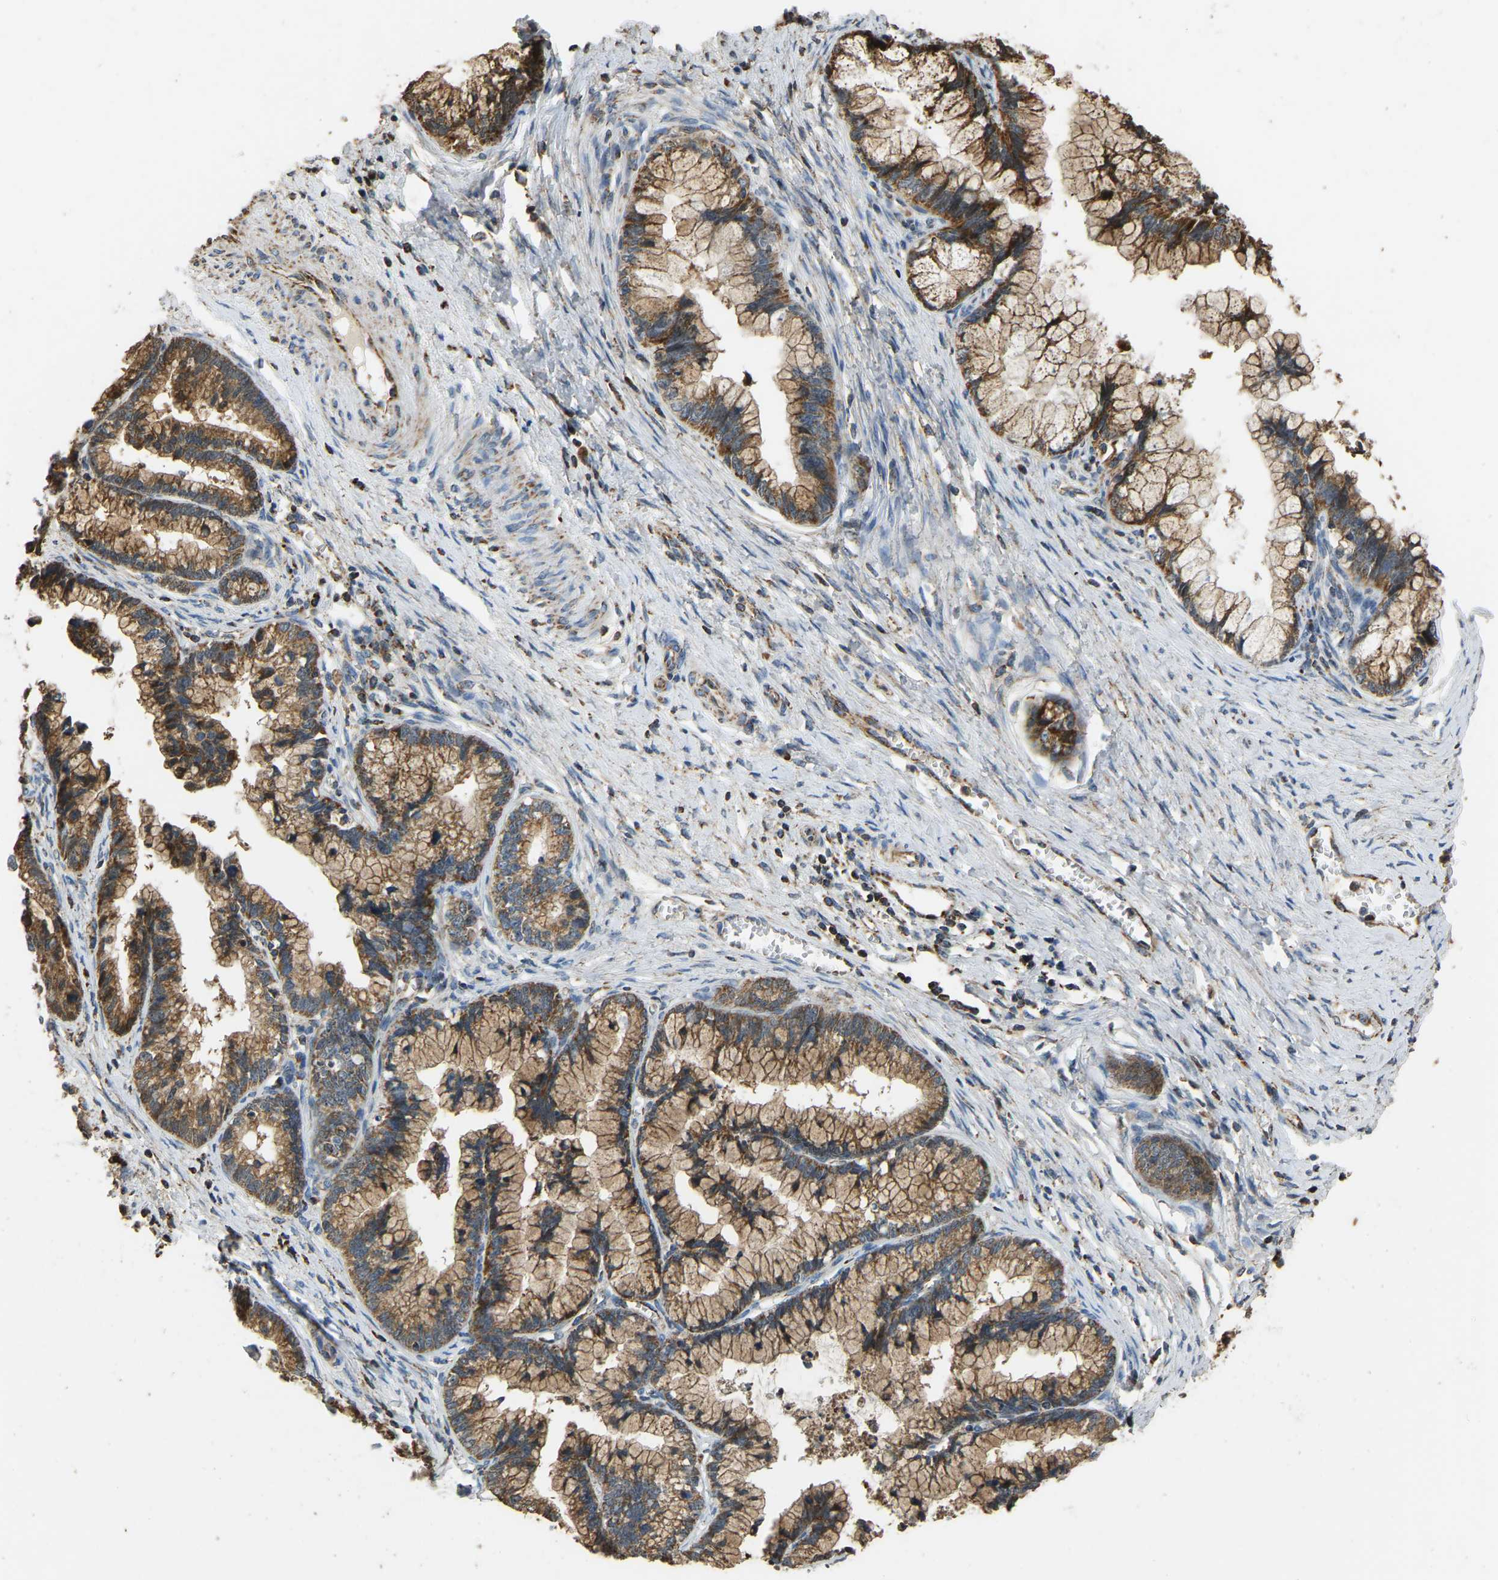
{"staining": {"intensity": "strong", "quantity": ">75%", "location": "cytoplasmic/membranous"}, "tissue": "cervical cancer", "cell_type": "Tumor cells", "image_type": "cancer", "snomed": [{"axis": "morphology", "description": "Adenocarcinoma, NOS"}, {"axis": "topography", "description": "Cervix"}], "caption": "Immunohistochemical staining of human adenocarcinoma (cervical) demonstrates high levels of strong cytoplasmic/membranous protein expression in approximately >75% of tumor cells. Using DAB (3,3'-diaminobenzidine) (brown) and hematoxylin (blue) stains, captured at high magnification using brightfield microscopy.", "gene": "TUFM", "patient": {"sex": "female", "age": 44}}